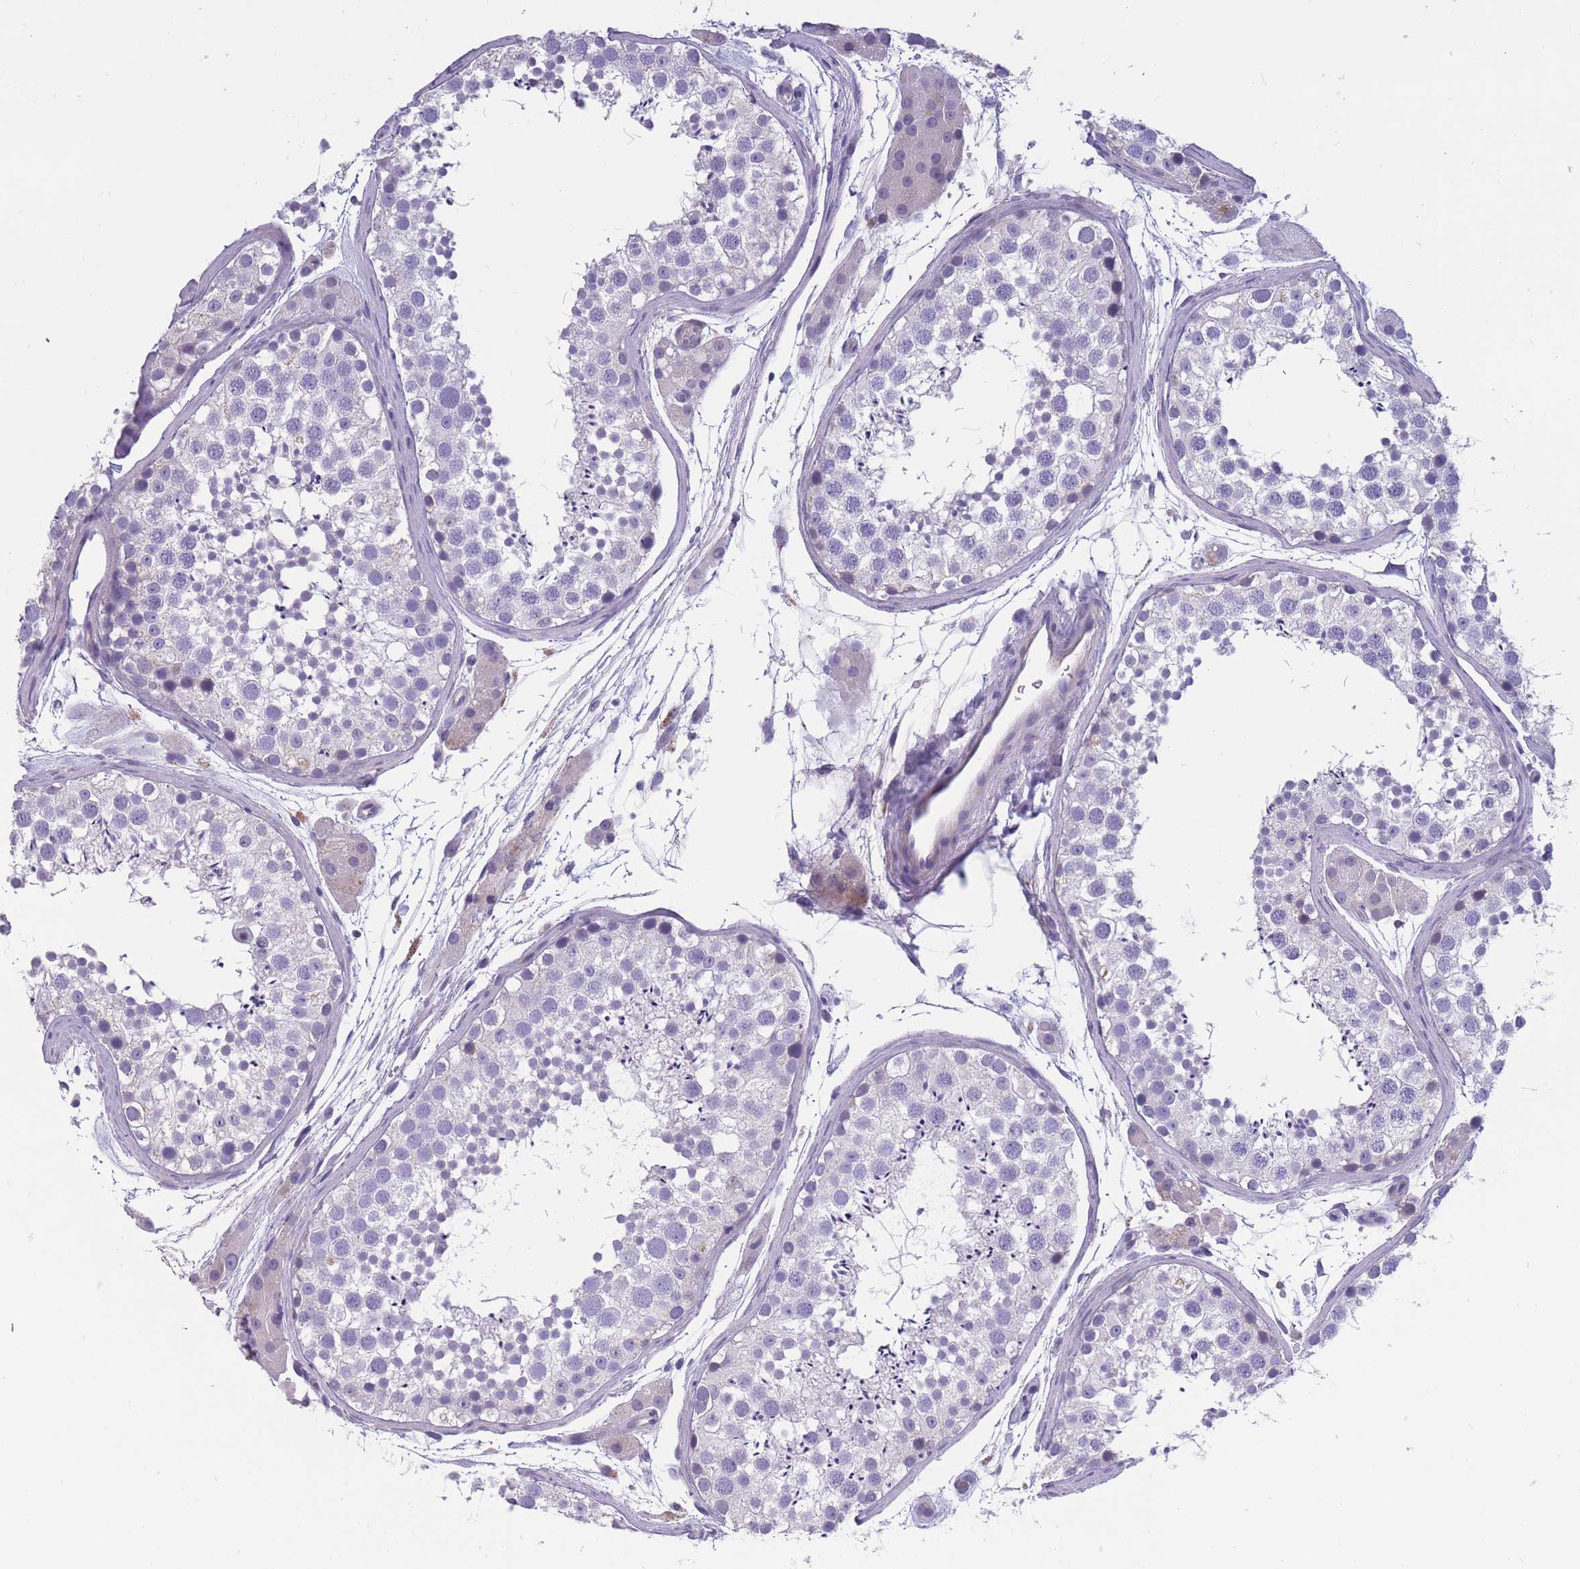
{"staining": {"intensity": "negative", "quantity": "none", "location": "none"}, "tissue": "testis", "cell_type": "Cells in seminiferous ducts", "image_type": "normal", "snomed": [{"axis": "morphology", "description": "Normal tissue, NOS"}, {"axis": "topography", "description": "Testis"}], "caption": "Immunohistochemical staining of unremarkable human testis shows no significant positivity in cells in seminiferous ducts.", "gene": "OR4C5", "patient": {"sex": "male", "age": 41}}